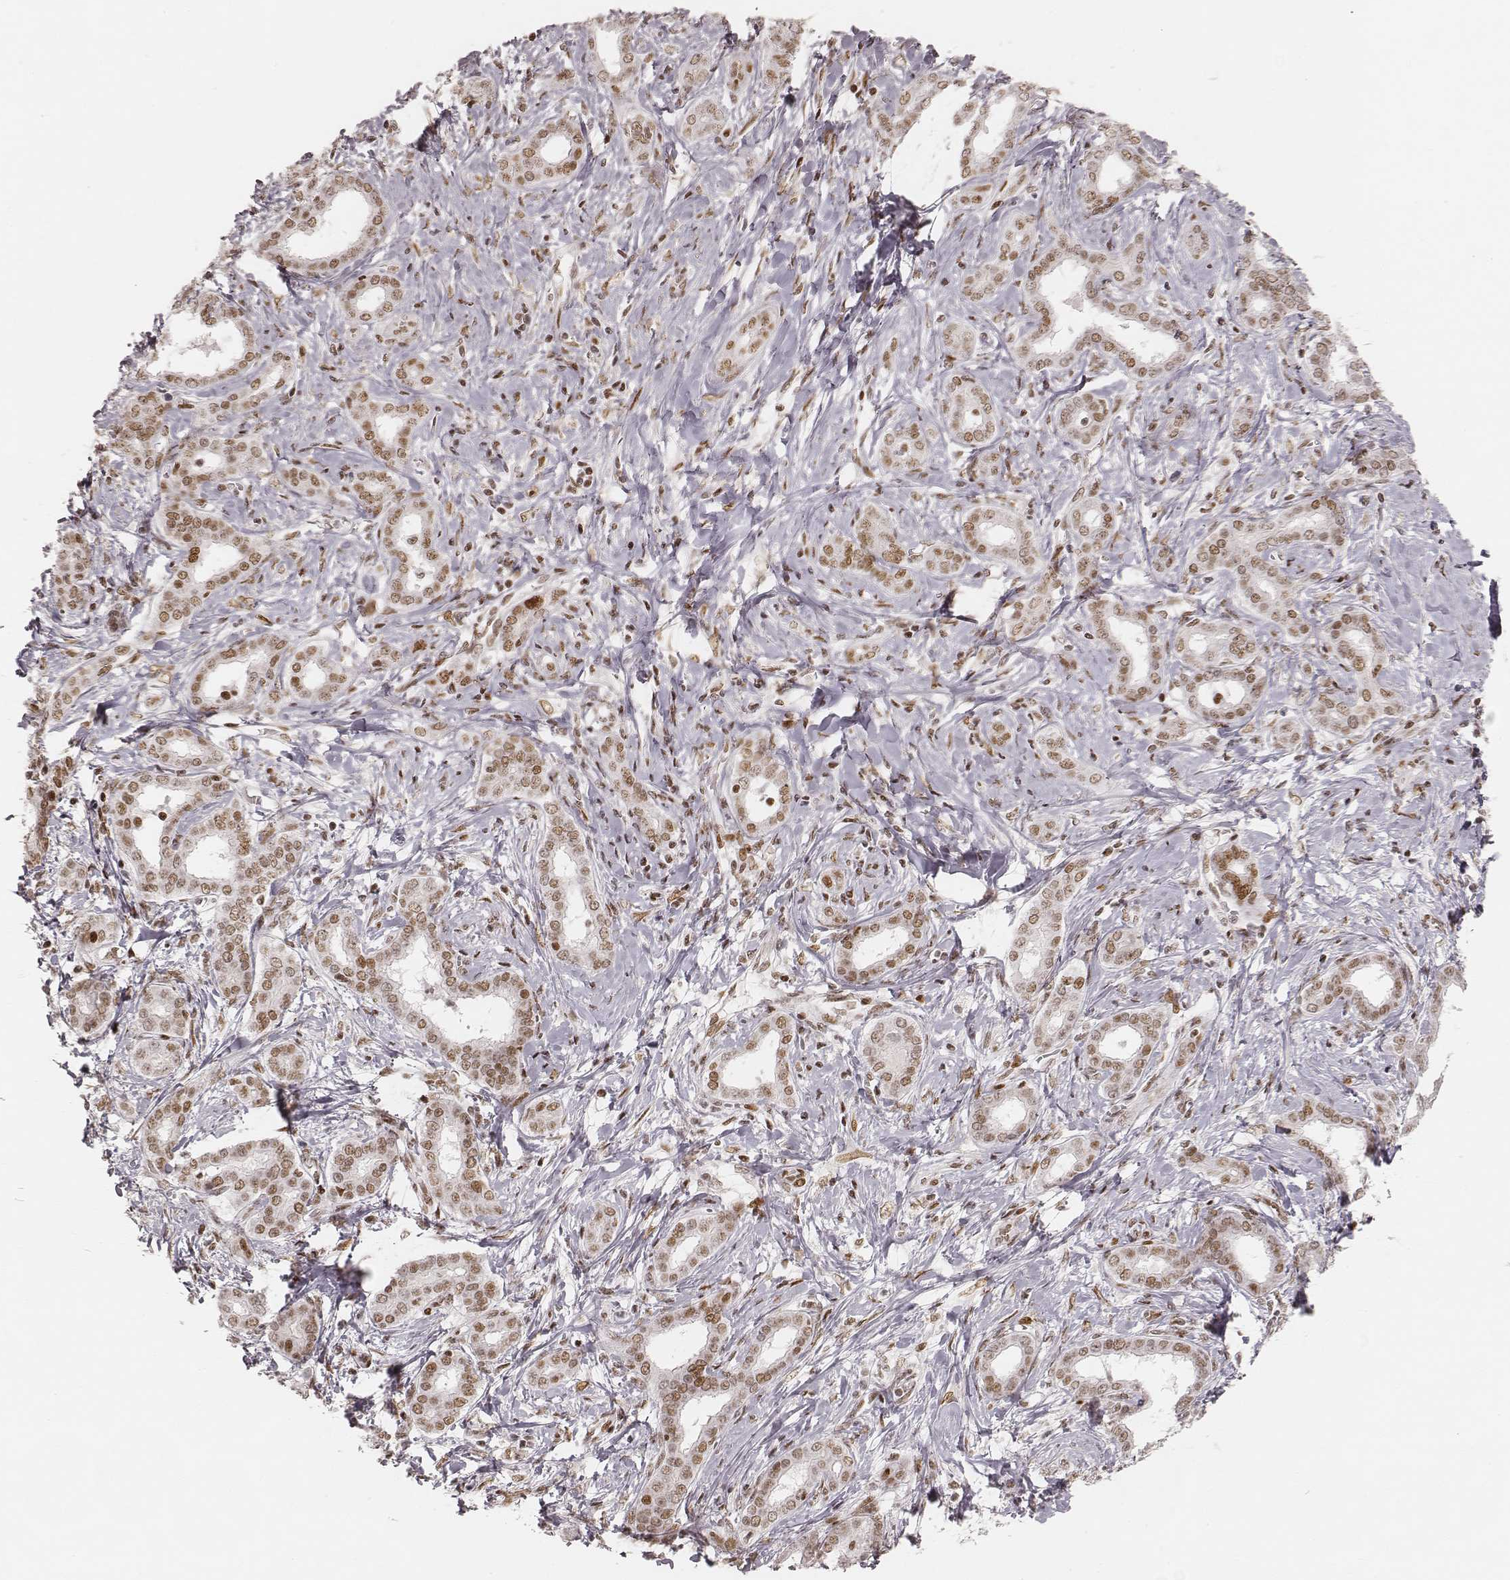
{"staining": {"intensity": "moderate", "quantity": ">75%", "location": "nuclear"}, "tissue": "liver cancer", "cell_type": "Tumor cells", "image_type": "cancer", "snomed": [{"axis": "morphology", "description": "Cholangiocarcinoma"}, {"axis": "topography", "description": "Liver"}], "caption": "Immunohistochemistry (IHC) micrograph of liver cancer (cholangiocarcinoma) stained for a protein (brown), which displays medium levels of moderate nuclear expression in about >75% of tumor cells.", "gene": "HNRNPC", "patient": {"sex": "female", "age": 47}}